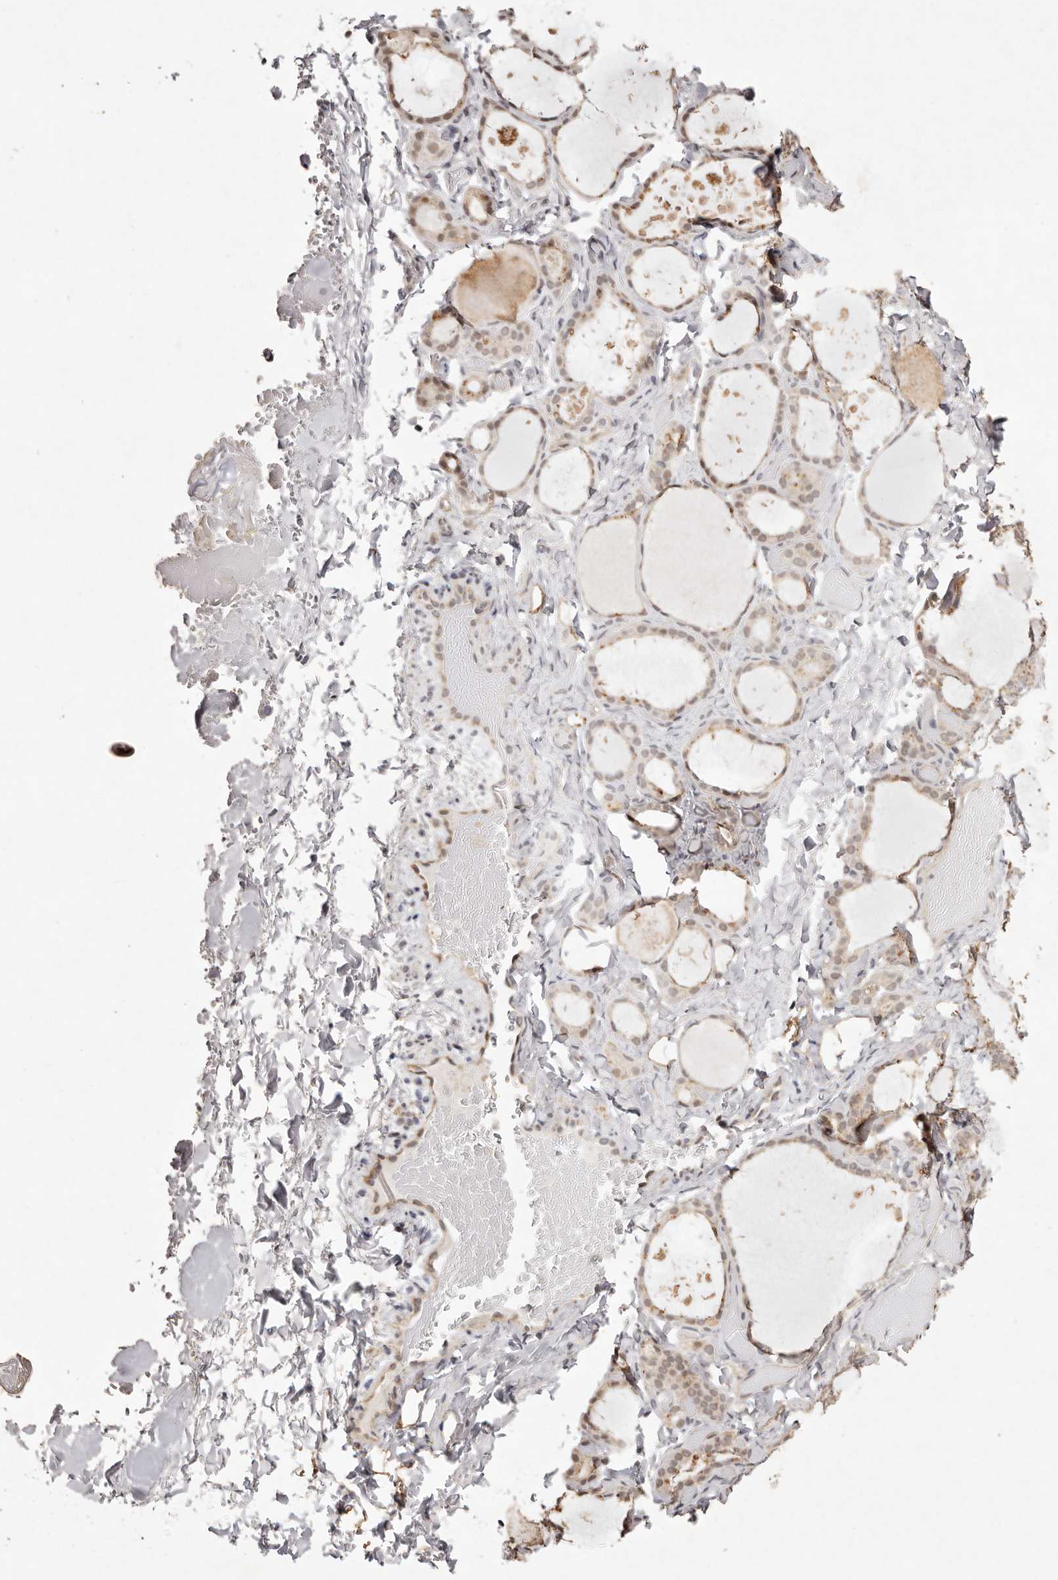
{"staining": {"intensity": "moderate", "quantity": "25%-75%", "location": "cytoplasmic/membranous"}, "tissue": "thyroid gland", "cell_type": "Glandular cells", "image_type": "normal", "snomed": [{"axis": "morphology", "description": "Normal tissue, NOS"}, {"axis": "topography", "description": "Thyroid gland"}], "caption": "Immunohistochemical staining of unremarkable thyroid gland reveals medium levels of moderate cytoplasmic/membranous positivity in about 25%-75% of glandular cells.", "gene": "BUD31", "patient": {"sex": "female", "age": 44}}